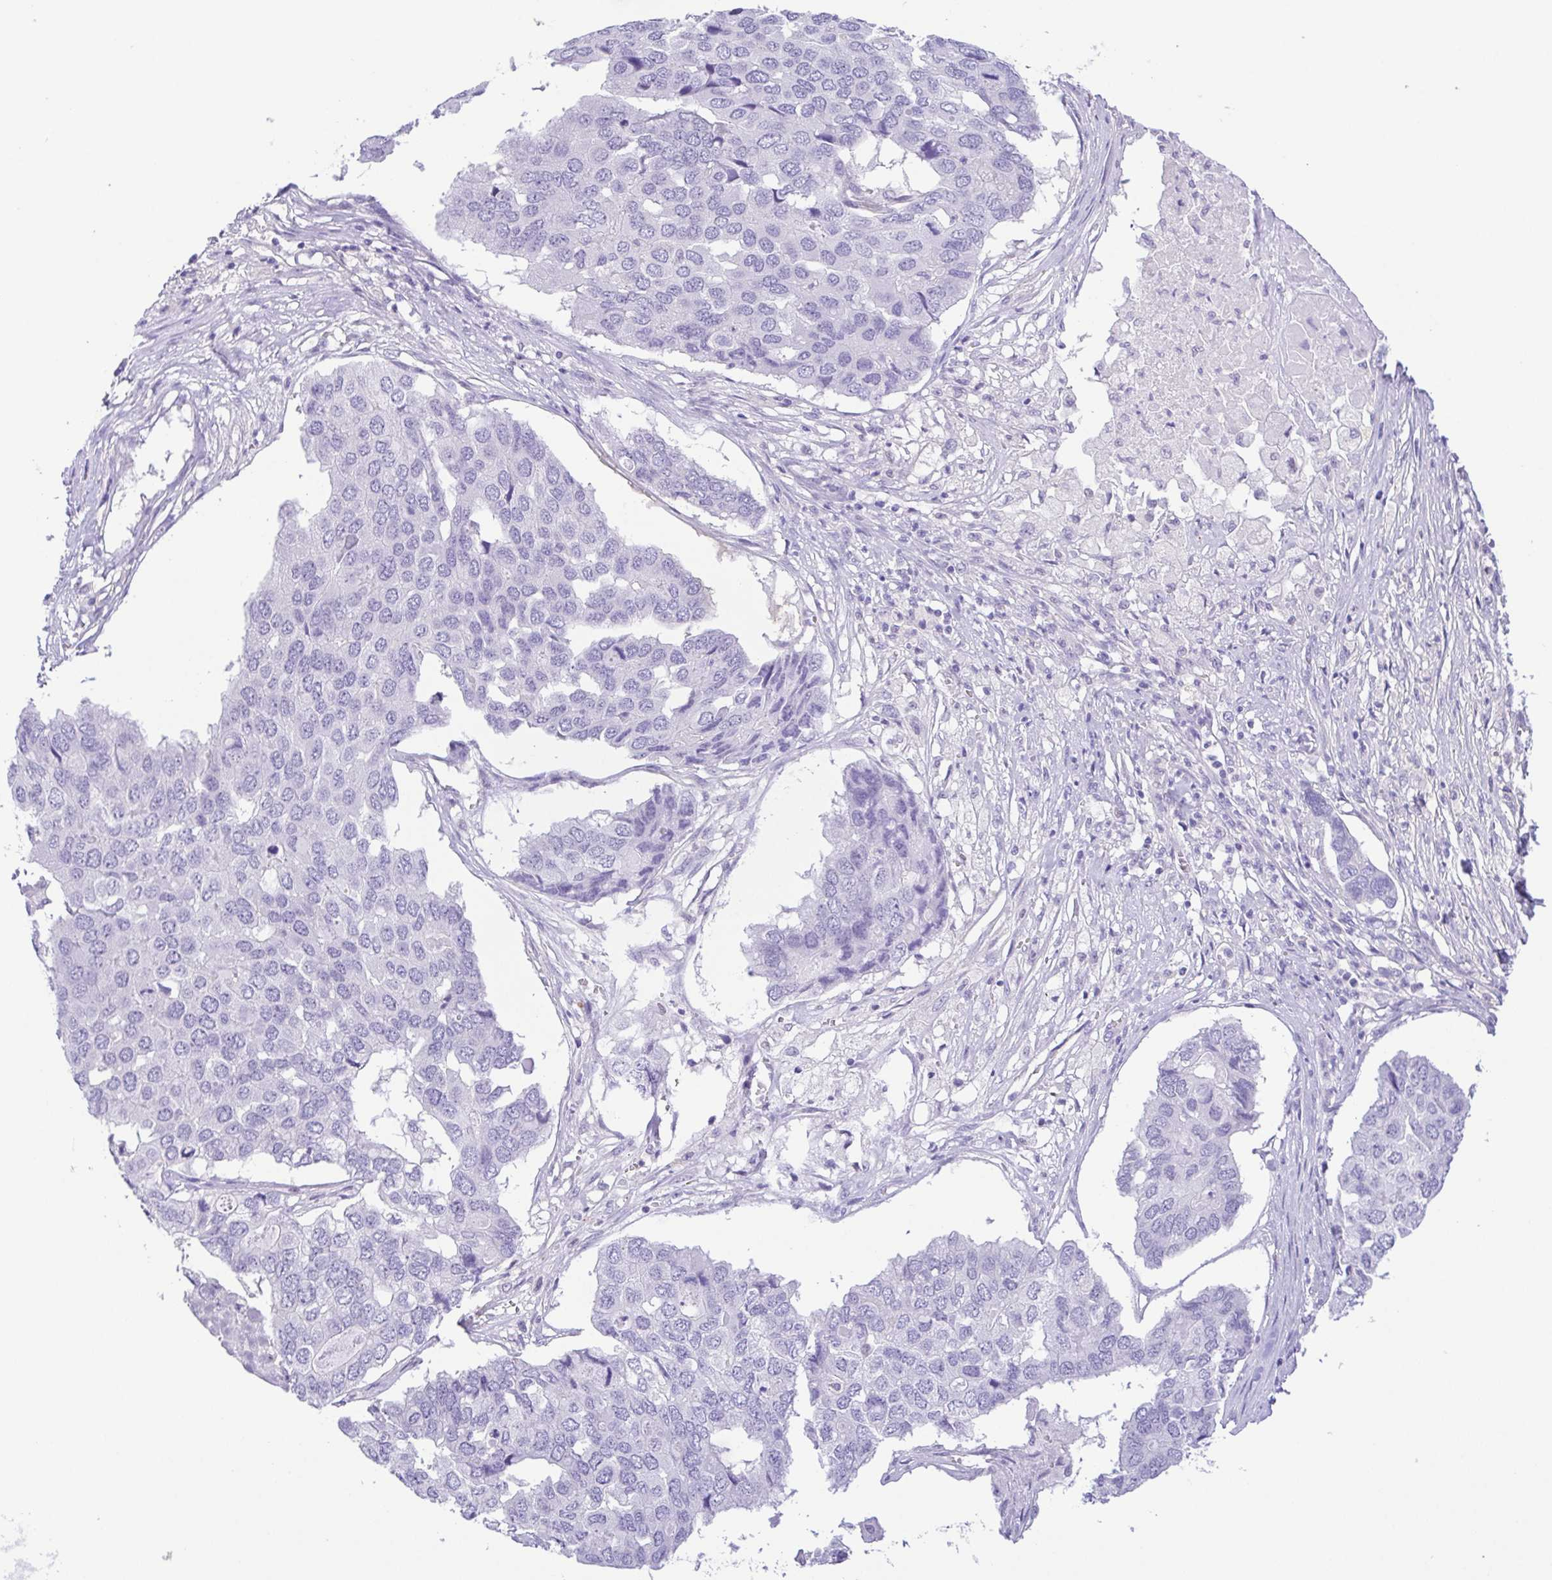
{"staining": {"intensity": "negative", "quantity": "none", "location": "none"}, "tissue": "pancreatic cancer", "cell_type": "Tumor cells", "image_type": "cancer", "snomed": [{"axis": "morphology", "description": "Adenocarcinoma, NOS"}, {"axis": "topography", "description": "Pancreas"}], "caption": "Tumor cells are negative for protein expression in human adenocarcinoma (pancreatic).", "gene": "EPB42", "patient": {"sex": "male", "age": 50}}